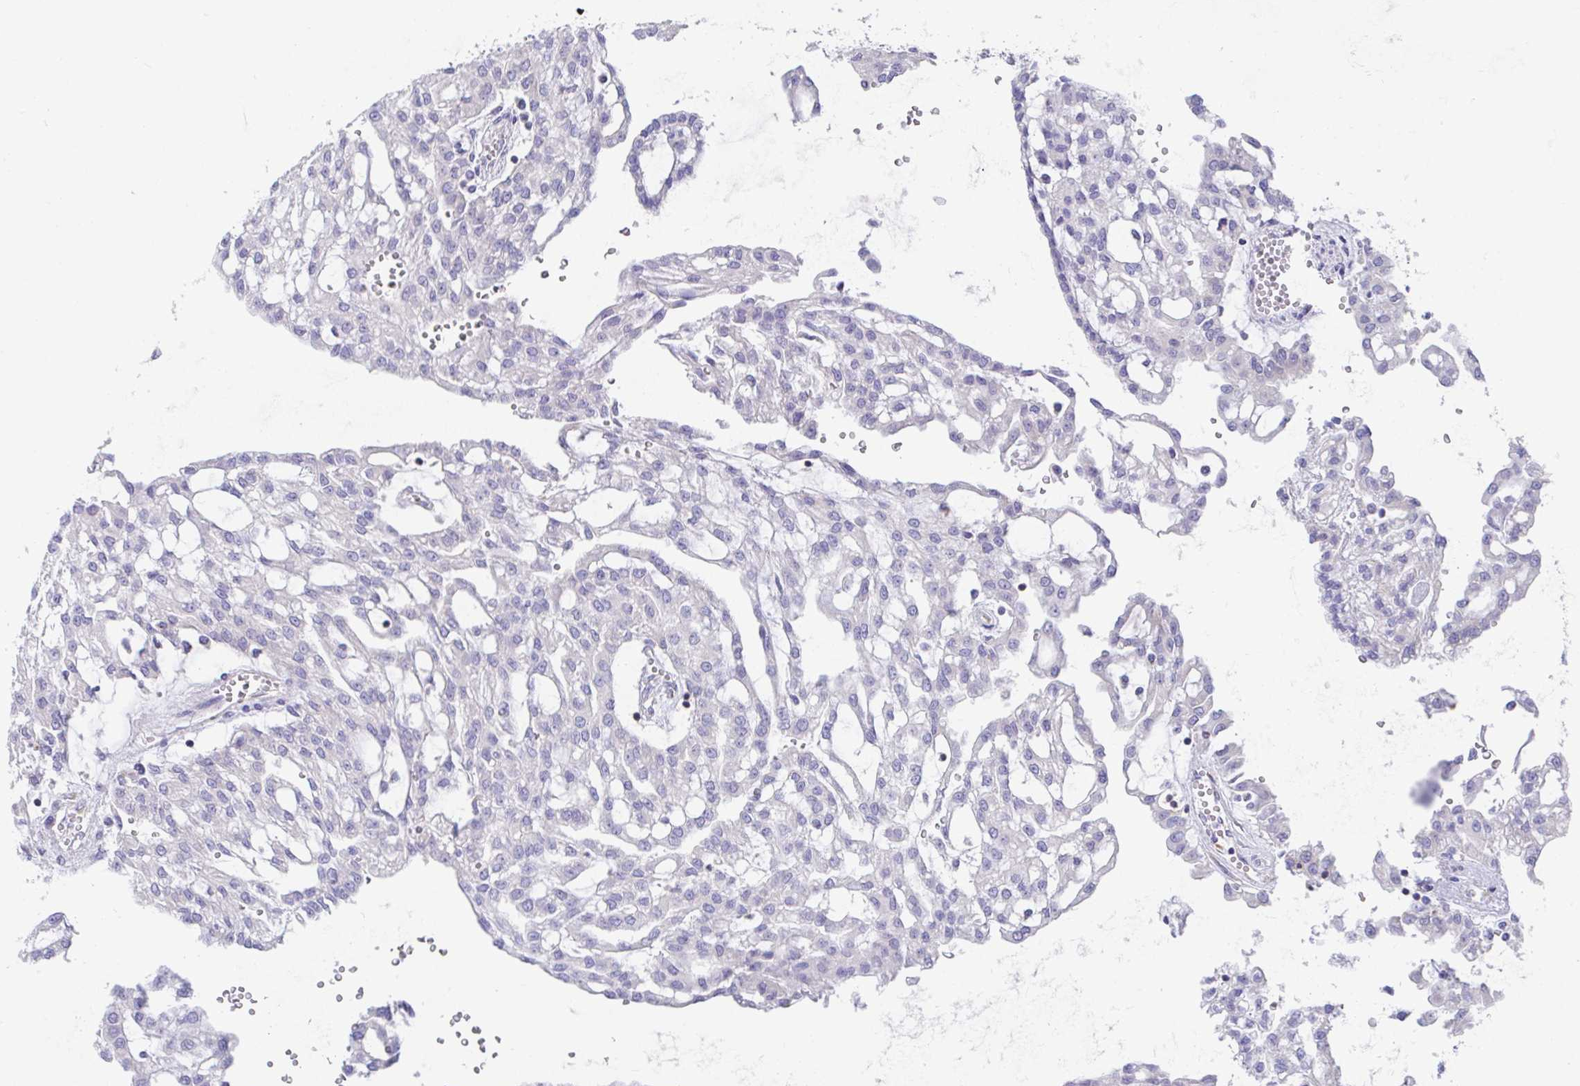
{"staining": {"intensity": "negative", "quantity": "none", "location": "none"}, "tissue": "renal cancer", "cell_type": "Tumor cells", "image_type": "cancer", "snomed": [{"axis": "morphology", "description": "Adenocarcinoma, NOS"}, {"axis": "topography", "description": "Kidney"}], "caption": "Immunohistochemistry histopathology image of renal cancer (adenocarcinoma) stained for a protein (brown), which shows no positivity in tumor cells.", "gene": "MIA3", "patient": {"sex": "male", "age": 63}}